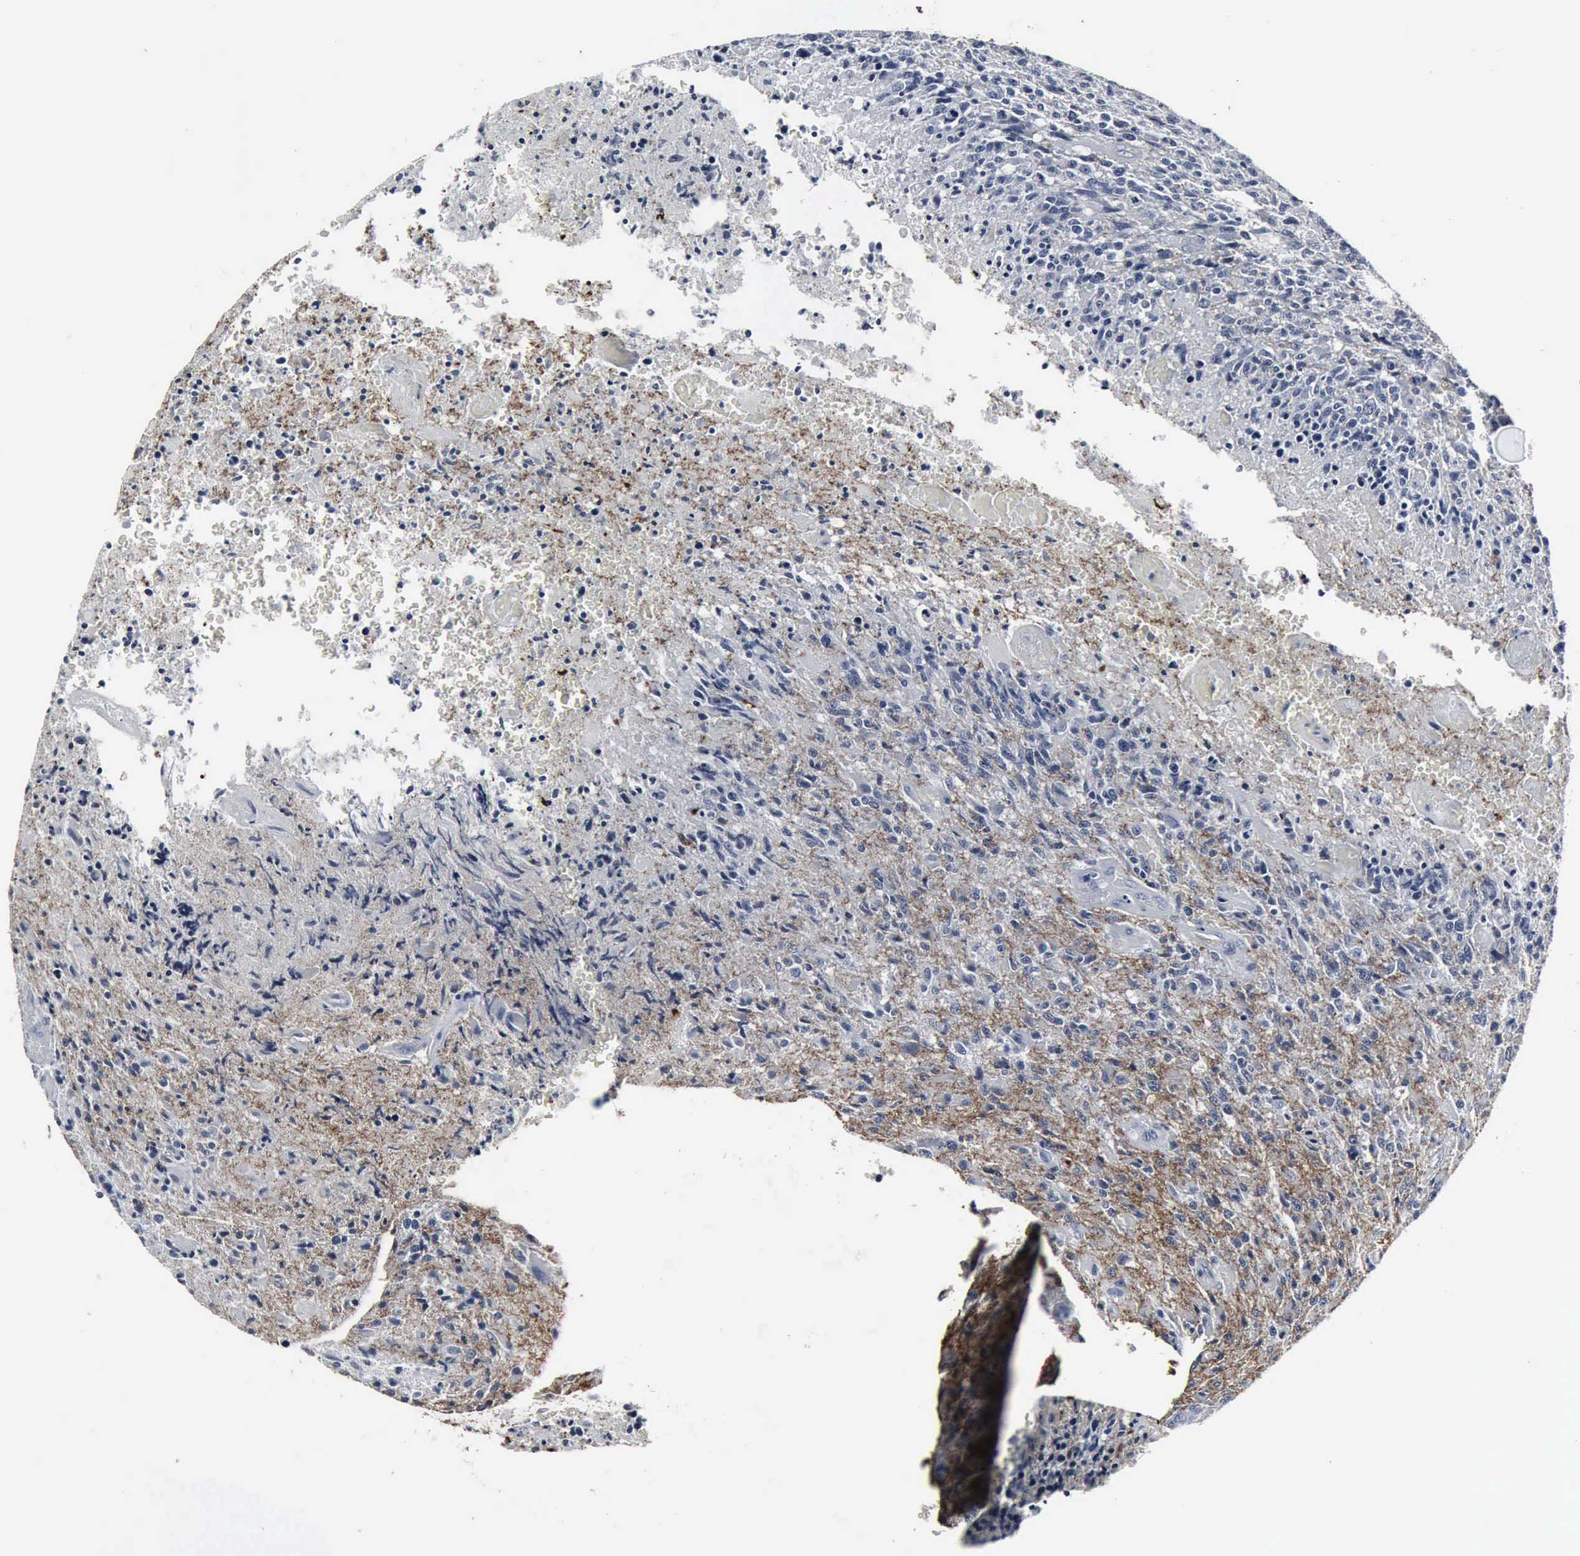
{"staining": {"intensity": "negative", "quantity": "none", "location": "none"}, "tissue": "glioma", "cell_type": "Tumor cells", "image_type": "cancer", "snomed": [{"axis": "morphology", "description": "Glioma, malignant, High grade"}, {"axis": "topography", "description": "Brain"}], "caption": "Human glioma stained for a protein using IHC exhibits no positivity in tumor cells.", "gene": "SNAP25", "patient": {"sex": "male", "age": 36}}